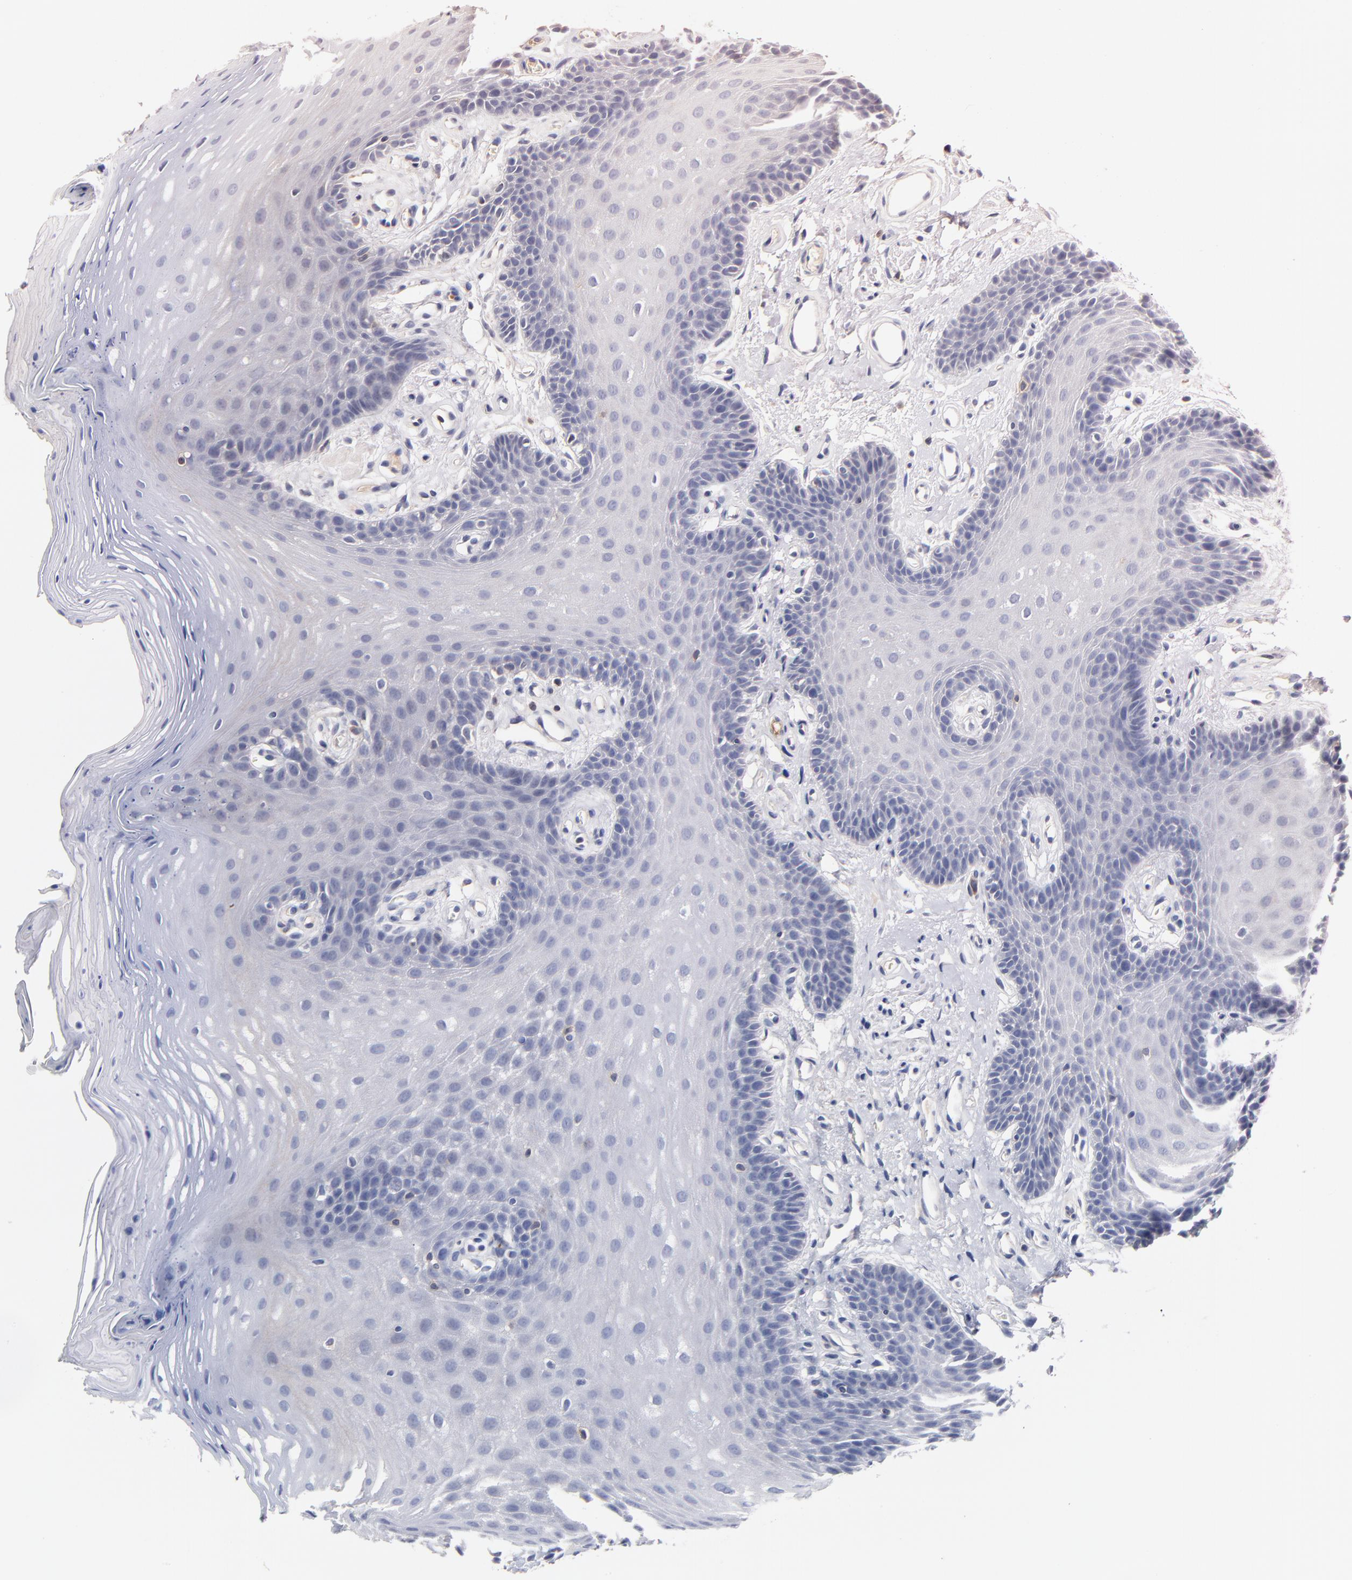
{"staining": {"intensity": "negative", "quantity": "none", "location": "none"}, "tissue": "oral mucosa", "cell_type": "Squamous epithelial cells", "image_type": "normal", "snomed": [{"axis": "morphology", "description": "Normal tissue, NOS"}, {"axis": "topography", "description": "Oral tissue"}], "caption": "The IHC photomicrograph has no significant staining in squamous epithelial cells of oral mucosa.", "gene": "TRAT1", "patient": {"sex": "male", "age": 62}}